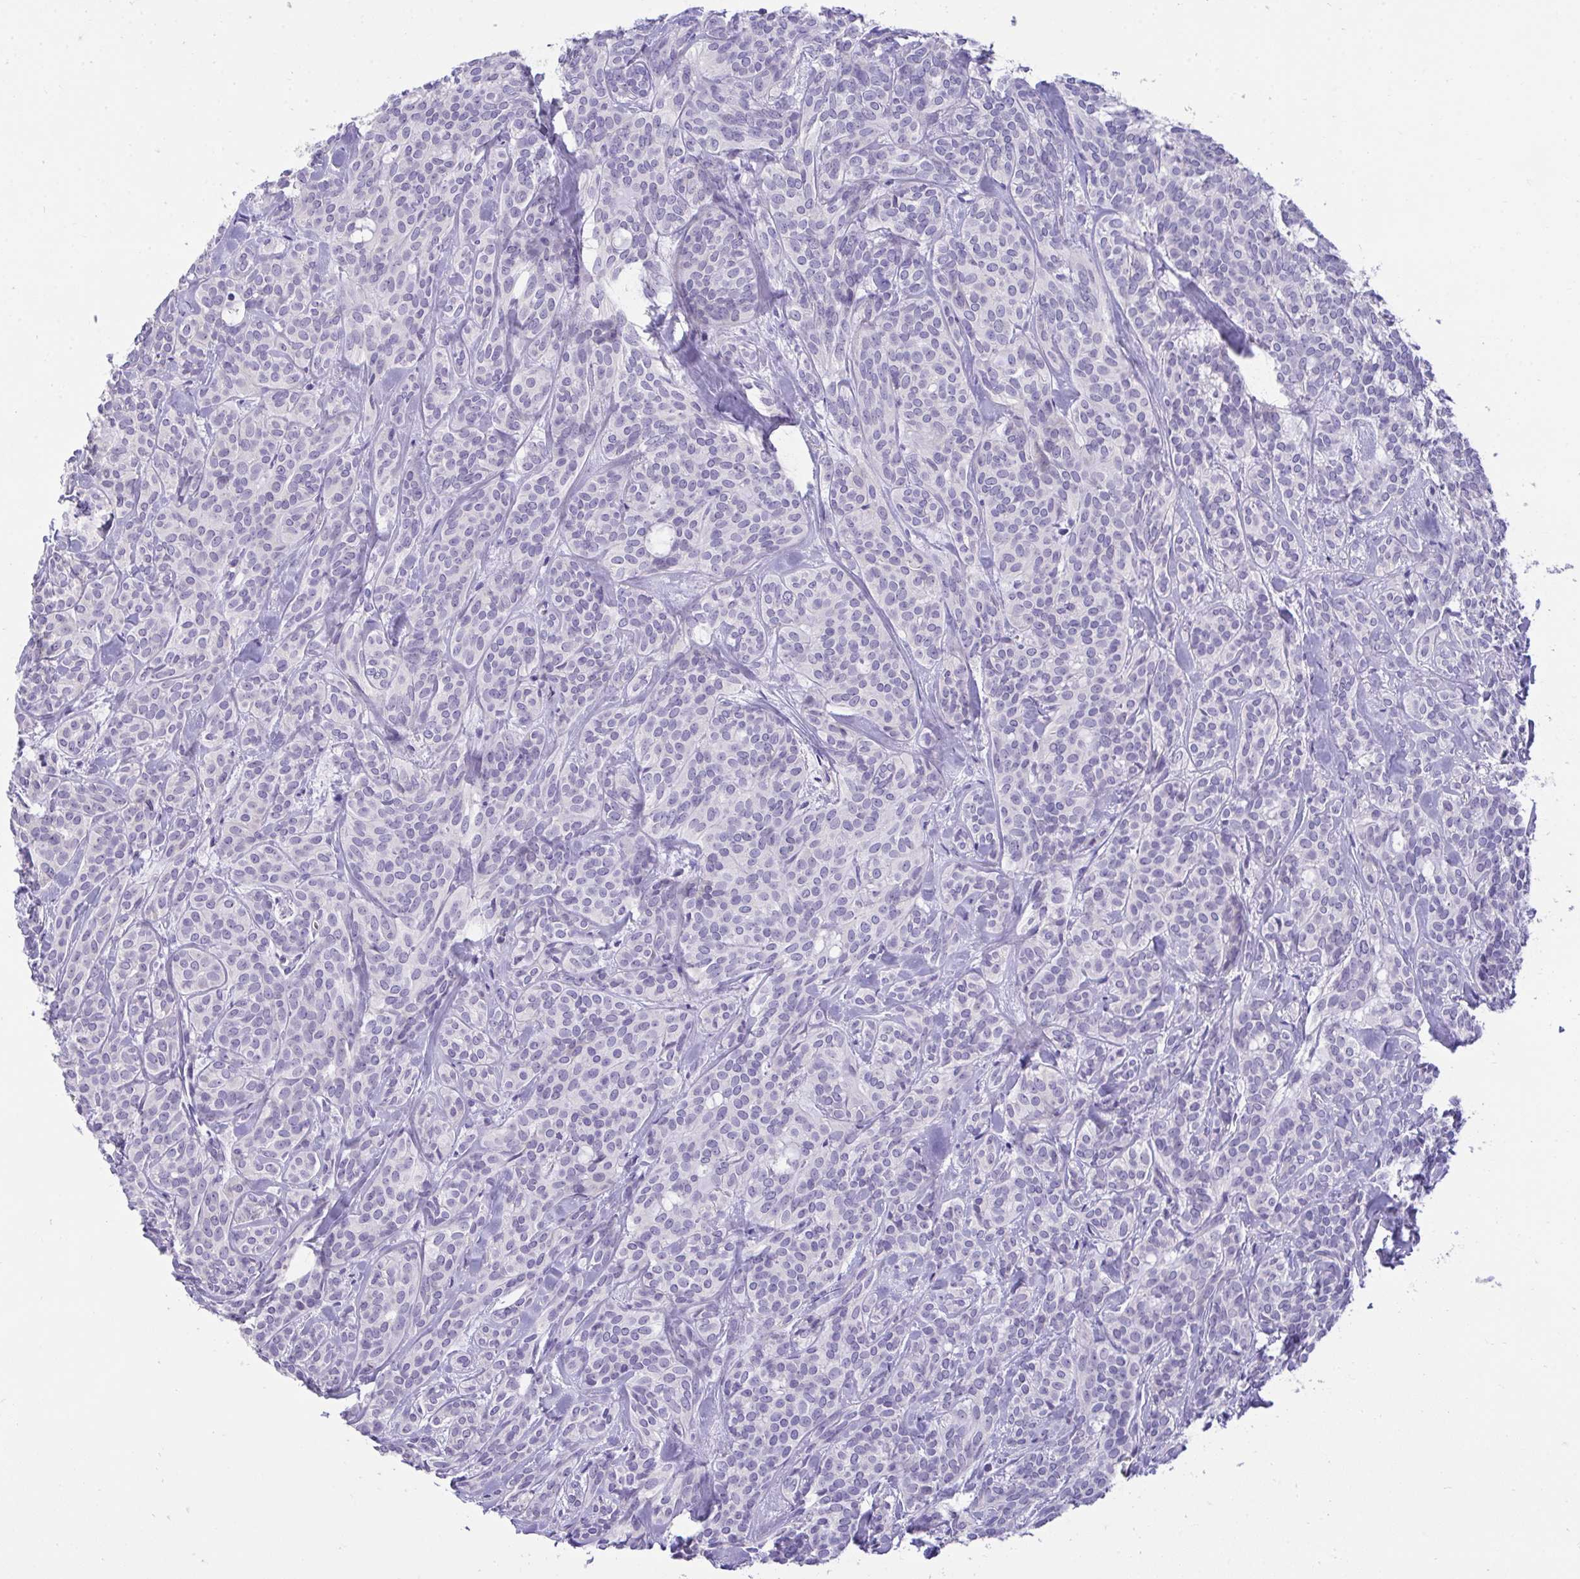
{"staining": {"intensity": "negative", "quantity": "none", "location": "none"}, "tissue": "head and neck cancer", "cell_type": "Tumor cells", "image_type": "cancer", "snomed": [{"axis": "morphology", "description": "Adenocarcinoma, NOS"}, {"axis": "topography", "description": "Head-Neck"}], "caption": "Micrograph shows no significant protein positivity in tumor cells of head and neck cancer (adenocarcinoma). (DAB (3,3'-diaminobenzidine) immunohistochemistry (IHC) with hematoxylin counter stain).", "gene": "TMCO5A", "patient": {"sex": "female", "age": 57}}